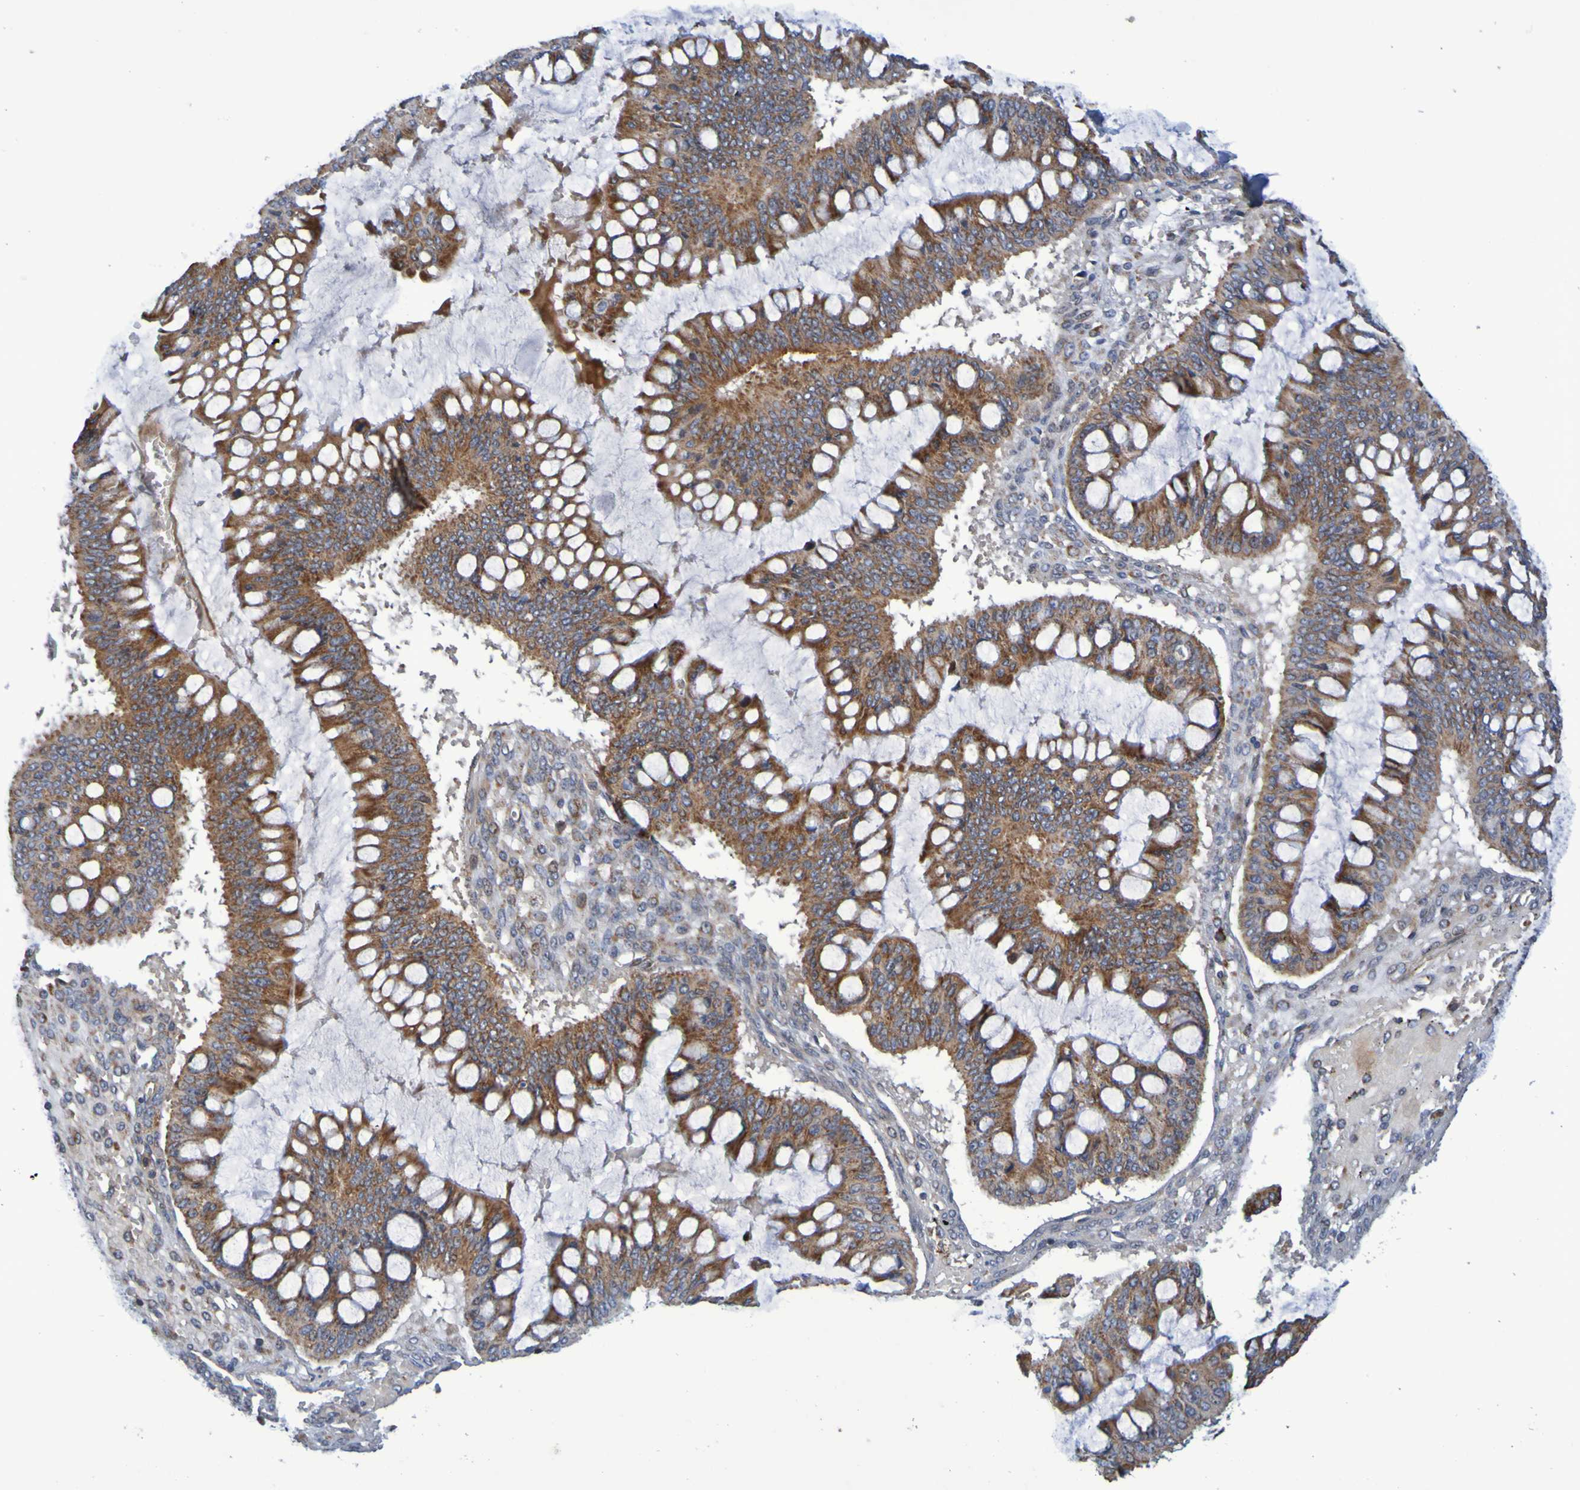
{"staining": {"intensity": "strong", "quantity": ">75%", "location": "cytoplasmic/membranous"}, "tissue": "ovarian cancer", "cell_type": "Tumor cells", "image_type": "cancer", "snomed": [{"axis": "morphology", "description": "Cystadenocarcinoma, mucinous, NOS"}, {"axis": "topography", "description": "Ovary"}], "caption": "Human ovarian cancer (mucinous cystadenocarcinoma) stained with a brown dye displays strong cytoplasmic/membranous positive staining in approximately >75% of tumor cells.", "gene": "CCDC51", "patient": {"sex": "female", "age": 73}}